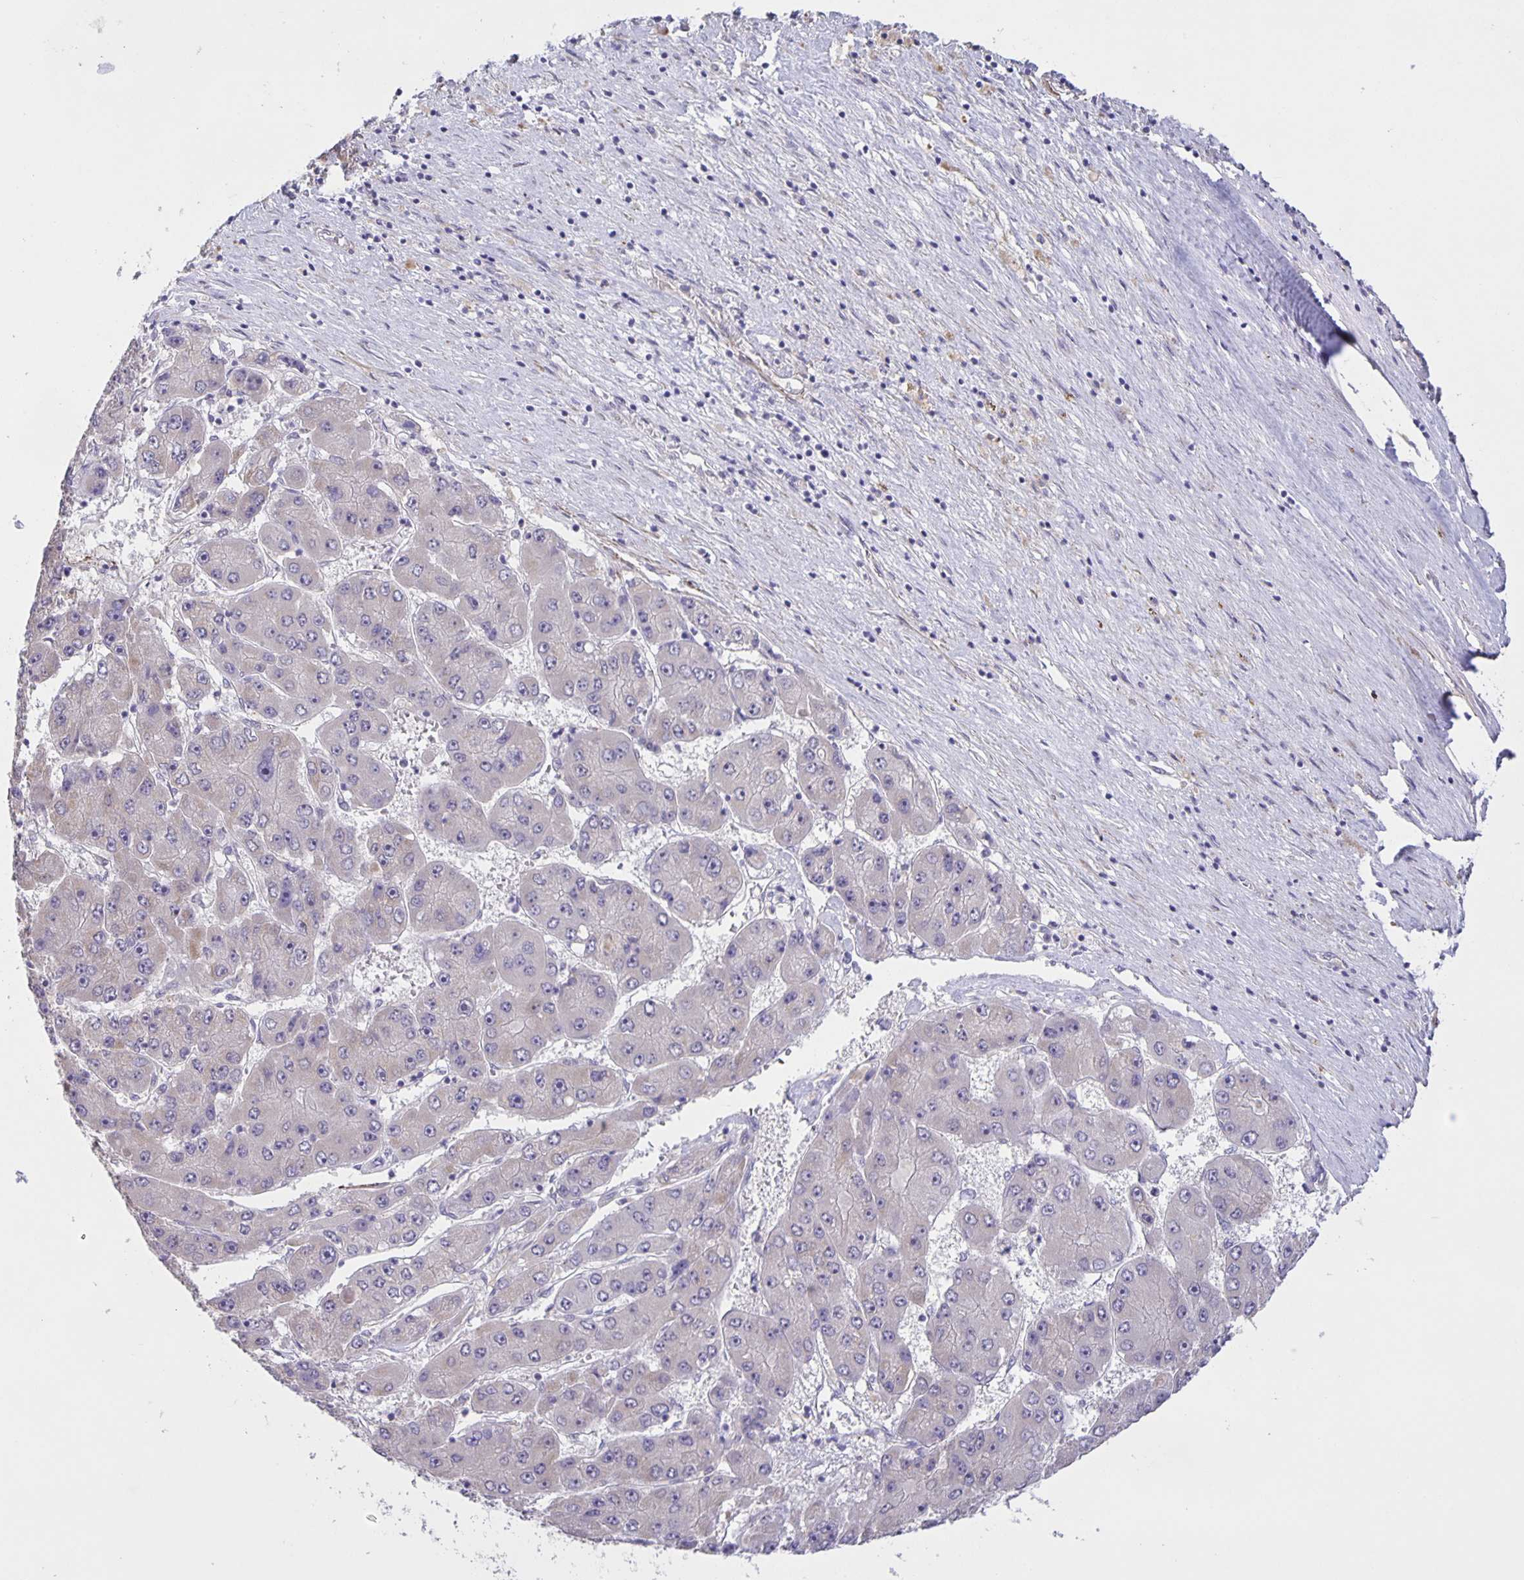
{"staining": {"intensity": "negative", "quantity": "none", "location": "none"}, "tissue": "liver cancer", "cell_type": "Tumor cells", "image_type": "cancer", "snomed": [{"axis": "morphology", "description": "Carcinoma, Hepatocellular, NOS"}, {"axis": "topography", "description": "Liver"}], "caption": "Immunohistochemistry micrograph of liver cancer stained for a protein (brown), which displays no expression in tumor cells.", "gene": "SRCIN1", "patient": {"sex": "female", "age": 61}}